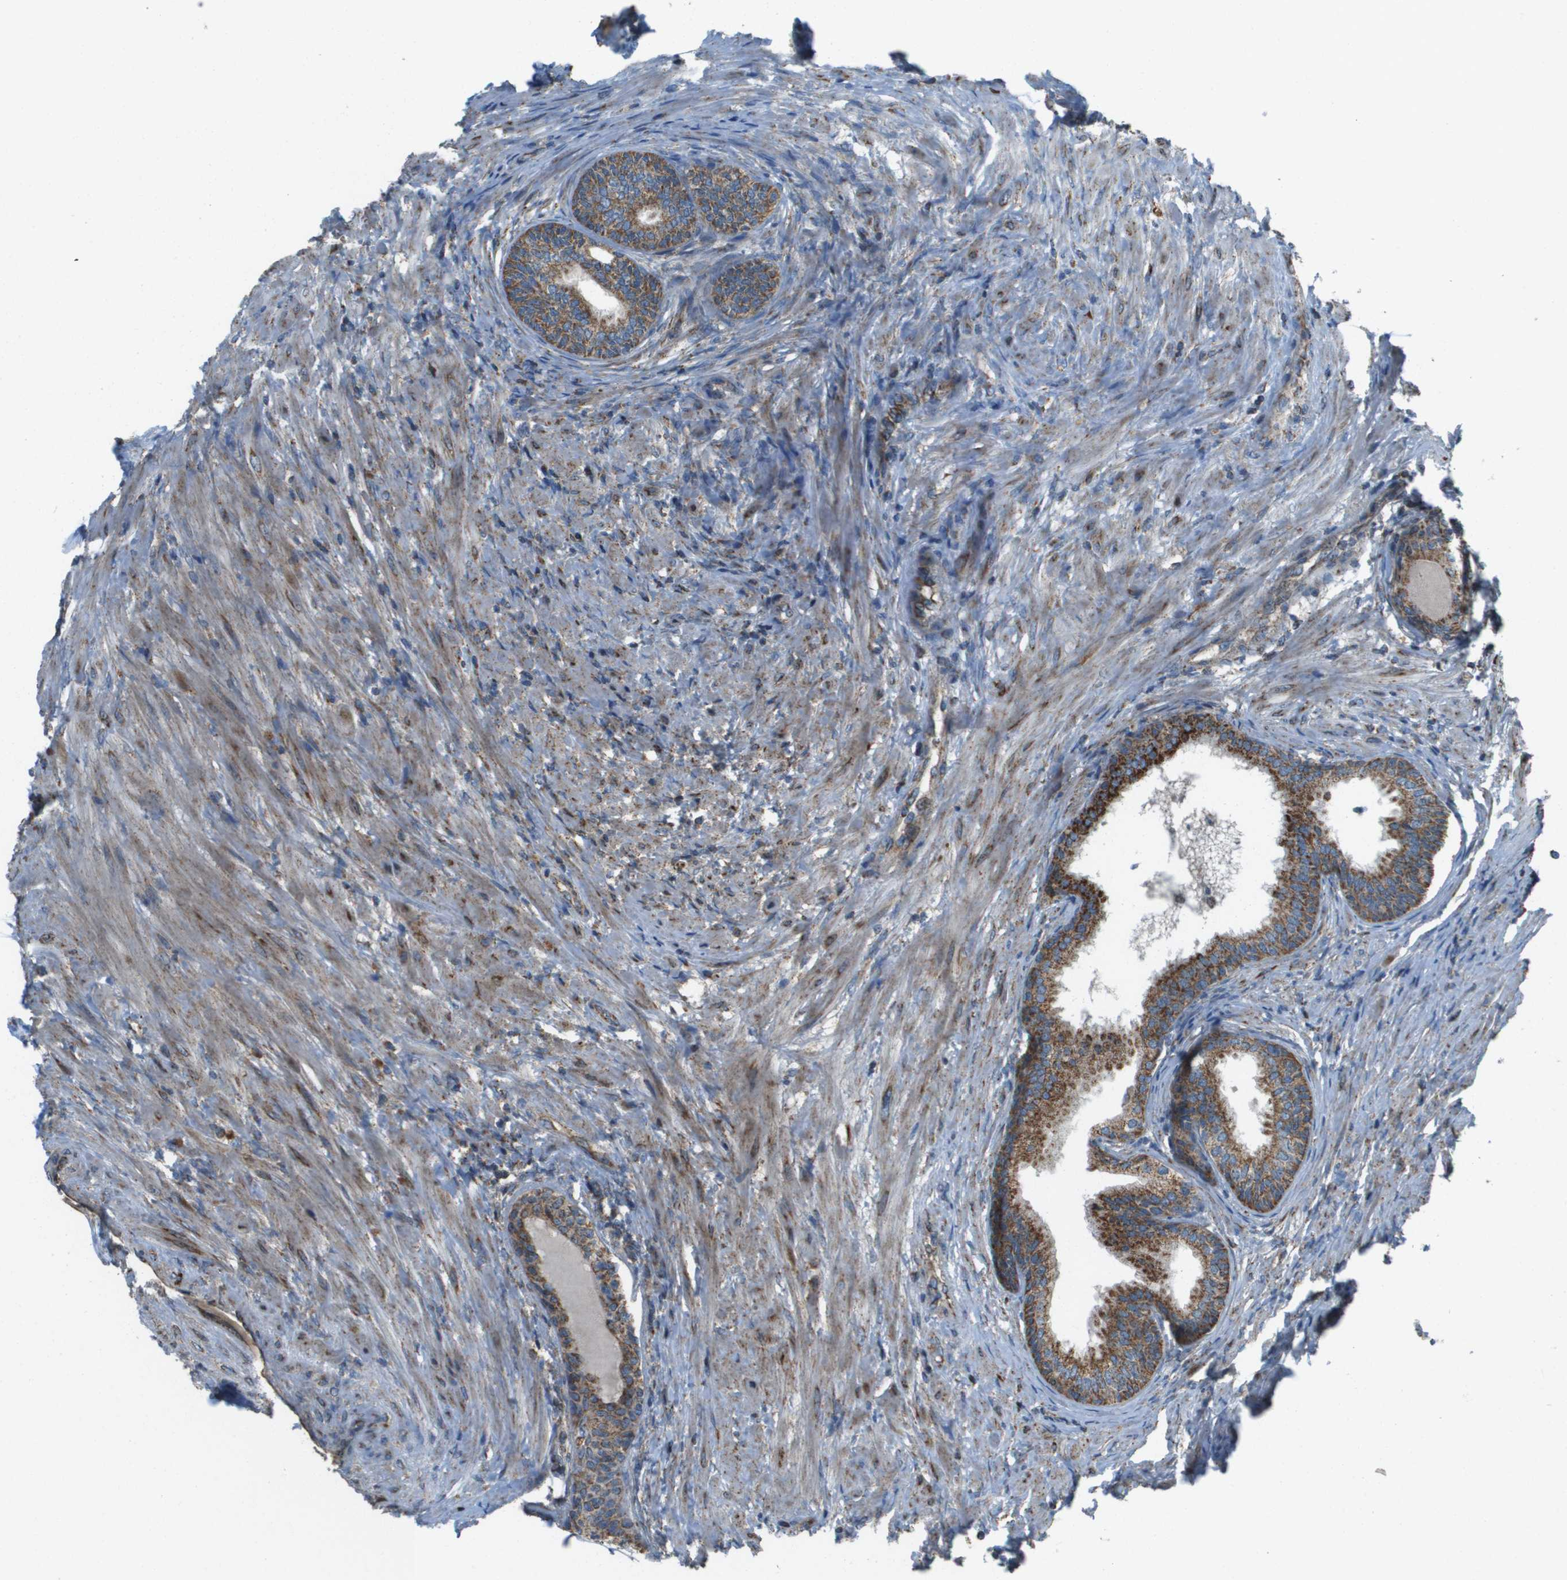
{"staining": {"intensity": "moderate", "quantity": ">75%", "location": "cytoplasmic/membranous"}, "tissue": "prostate", "cell_type": "Glandular cells", "image_type": "normal", "snomed": [{"axis": "morphology", "description": "Normal tissue, NOS"}, {"axis": "topography", "description": "Prostate"}], "caption": "Benign prostate demonstrates moderate cytoplasmic/membranous staining in approximately >75% of glandular cells The protein is stained brown, and the nuclei are stained in blue (DAB (3,3'-diaminobenzidine) IHC with brightfield microscopy, high magnification)..", "gene": "NRK", "patient": {"sex": "male", "age": 76}}